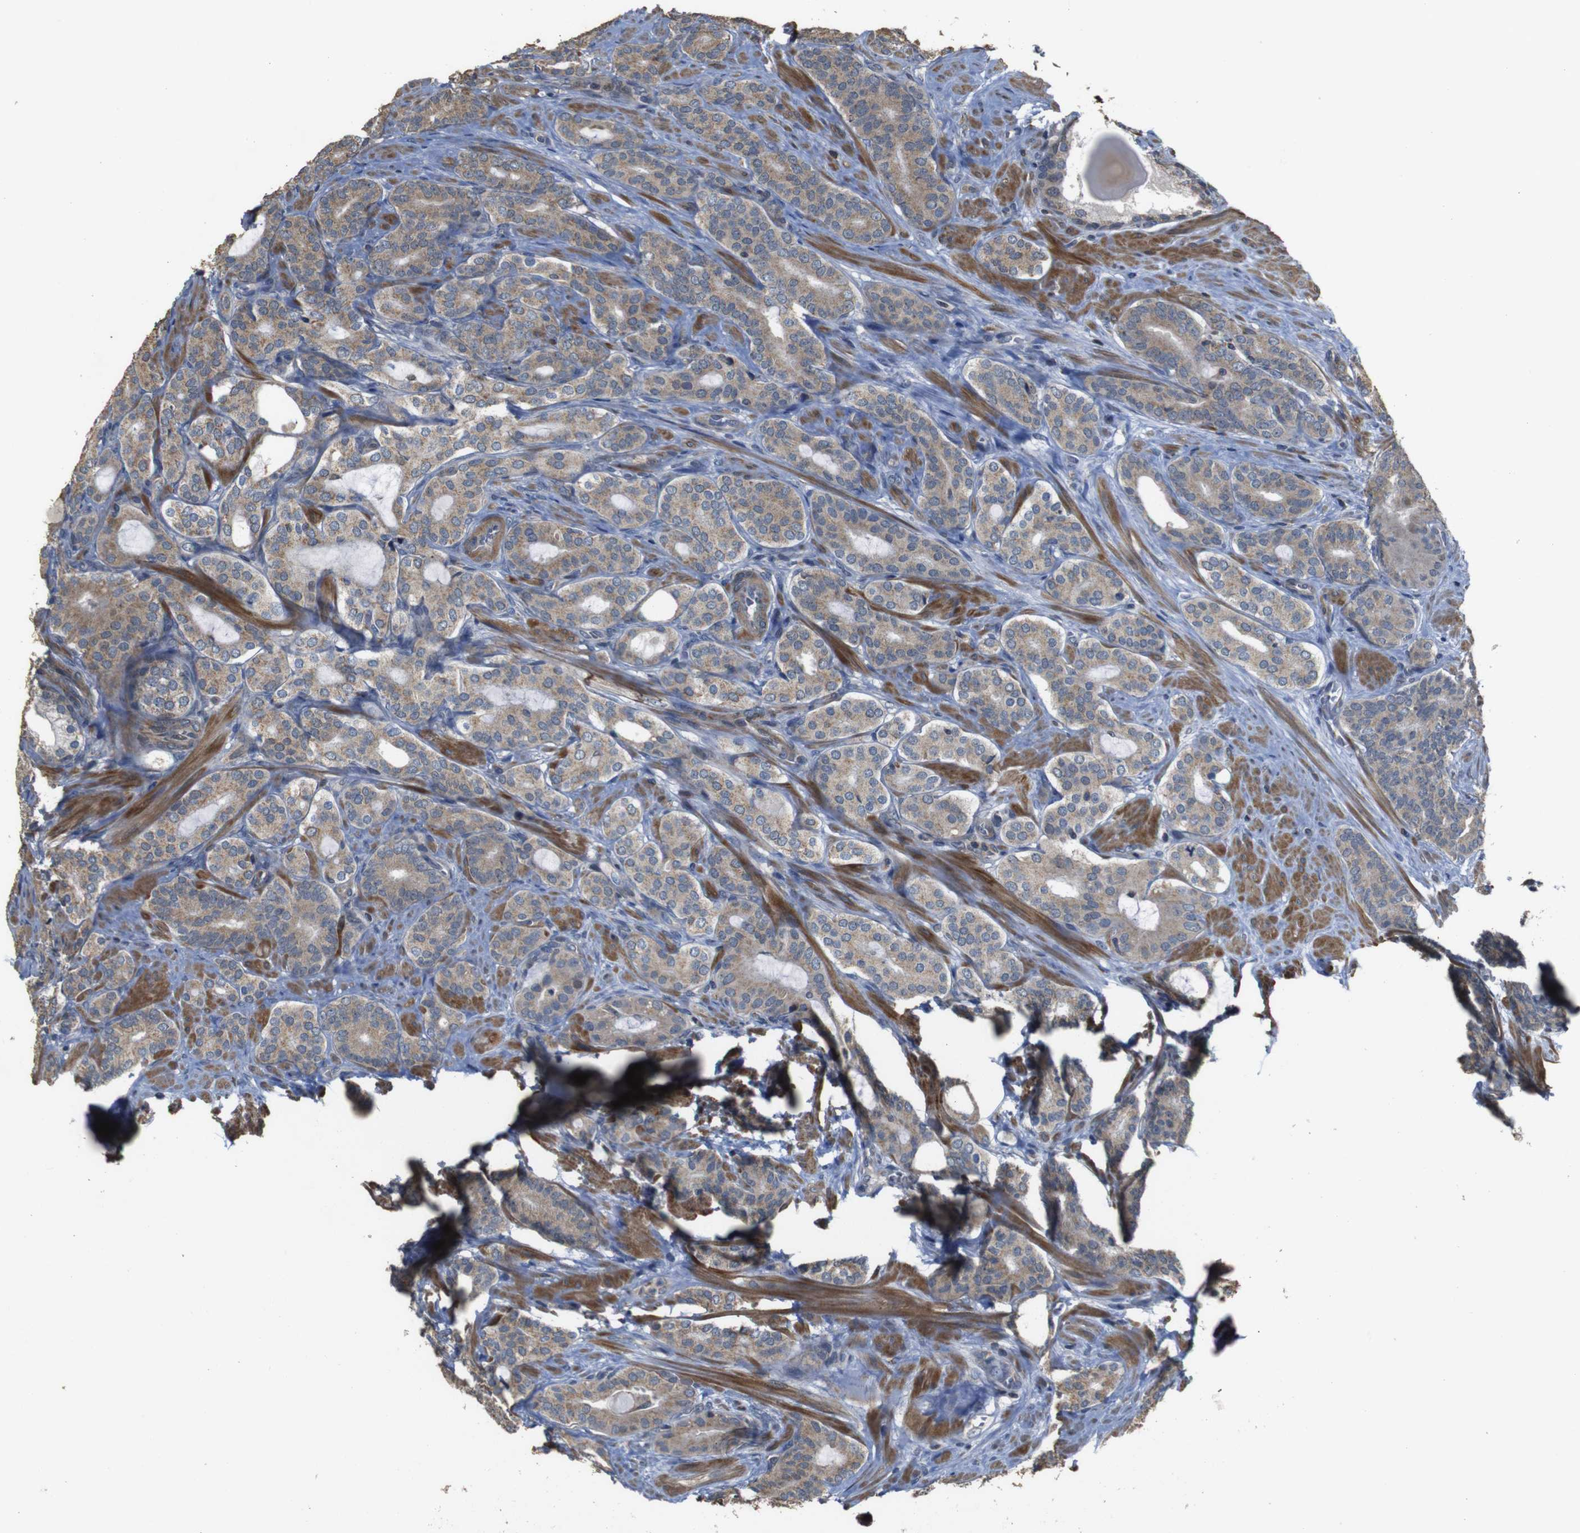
{"staining": {"intensity": "moderate", "quantity": ">75%", "location": "cytoplasmic/membranous"}, "tissue": "prostate cancer", "cell_type": "Tumor cells", "image_type": "cancer", "snomed": [{"axis": "morphology", "description": "Adenocarcinoma, Low grade"}, {"axis": "topography", "description": "Prostate"}], "caption": "This is a micrograph of immunohistochemistry (IHC) staining of prostate cancer, which shows moderate expression in the cytoplasmic/membranous of tumor cells.", "gene": "SNN", "patient": {"sex": "male", "age": 63}}